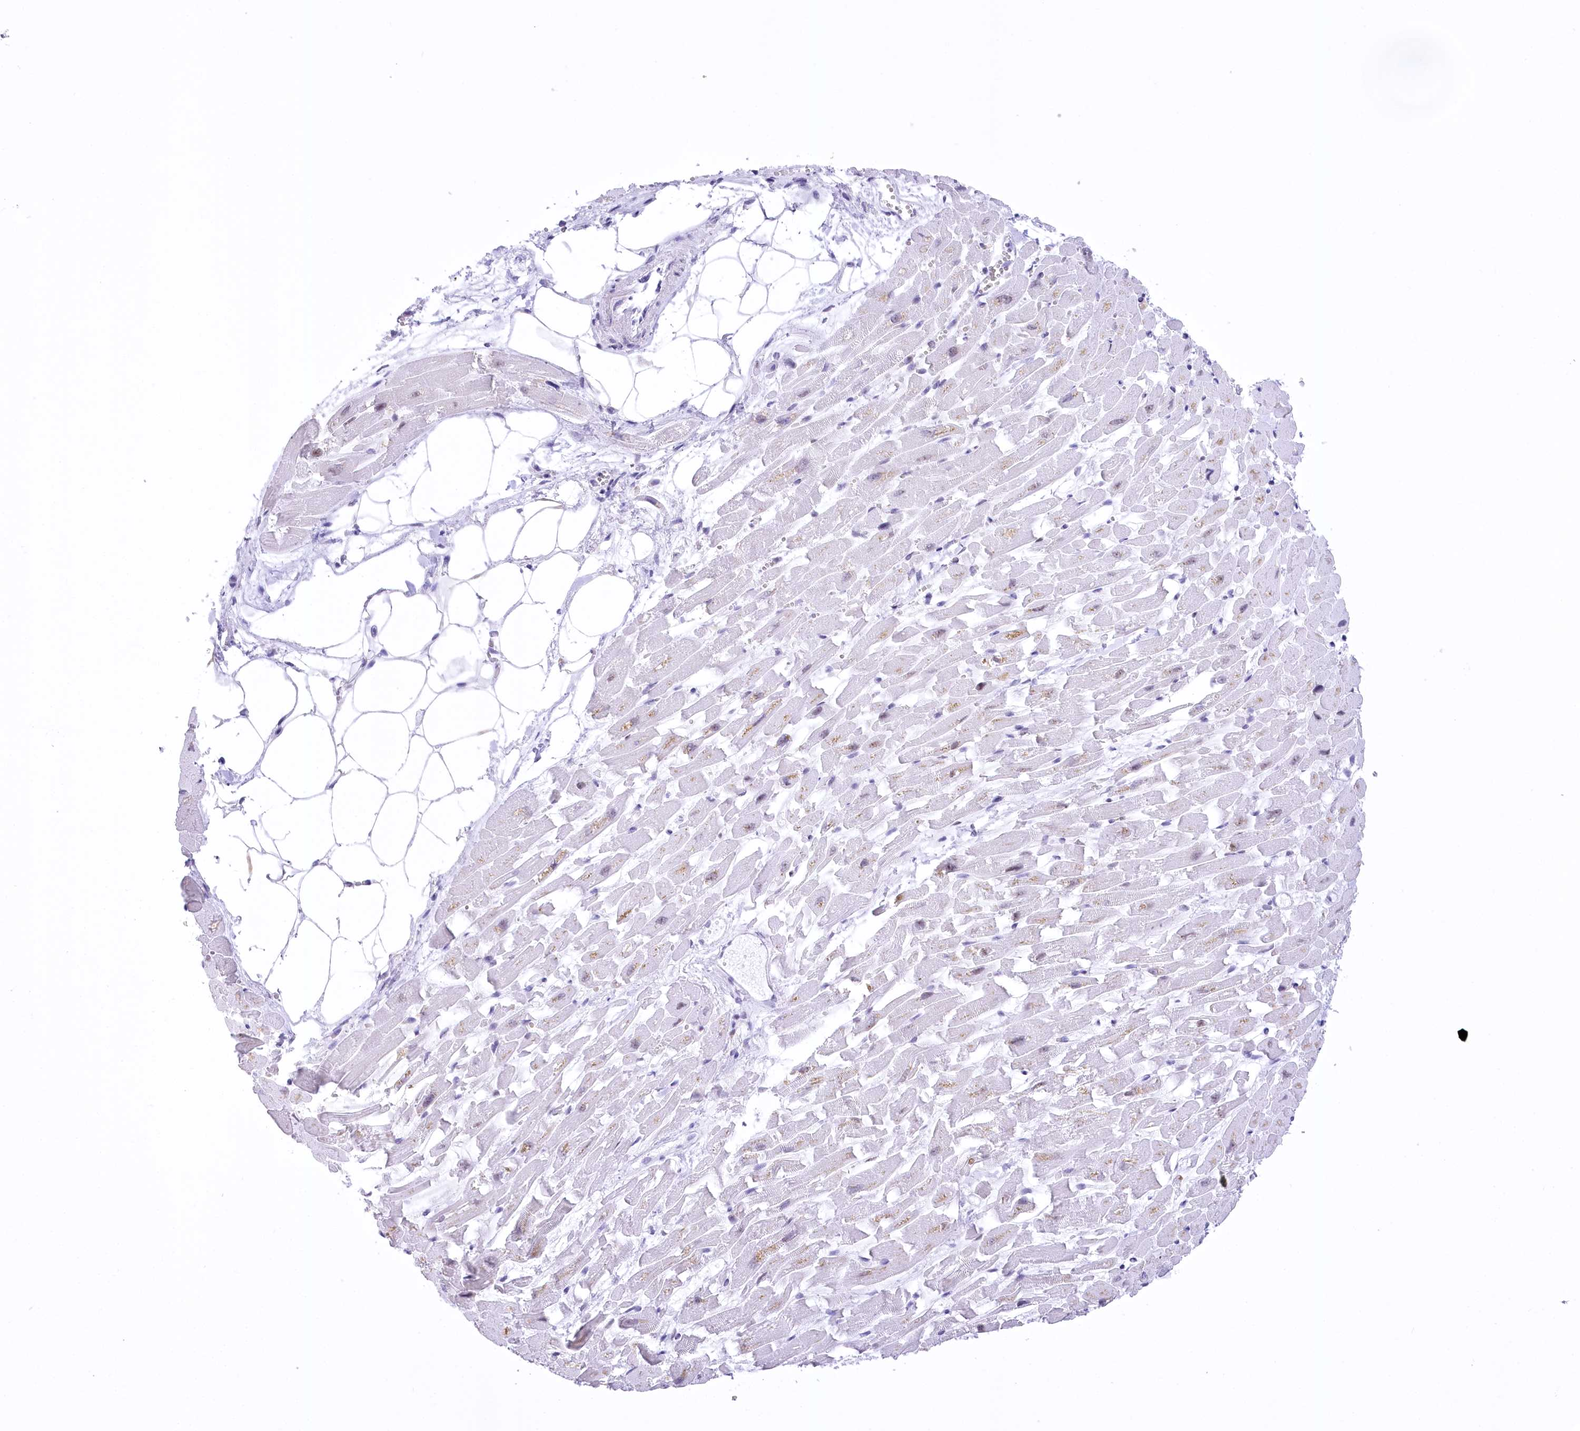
{"staining": {"intensity": "weak", "quantity": "<25%", "location": "nuclear"}, "tissue": "heart muscle", "cell_type": "Cardiomyocytes", "image_type": "normal", "snomed": [{"axis": "morphology", "description": "Normal tissue, NOS"}, {"axis": "topography", "description": "Heart"}], "caption": "DAB immunohistochemical staining of benign heart muscle demonstrates no significant expression in cardiomyocytes. The staining was performed using DAB to visualize the protein expression in brown, while the nuclei were stained in blue with hematoxylin (Magnification: 20x).", "gene": "HNRNPA0", "patient": {"sex": "female", "age": 64}}